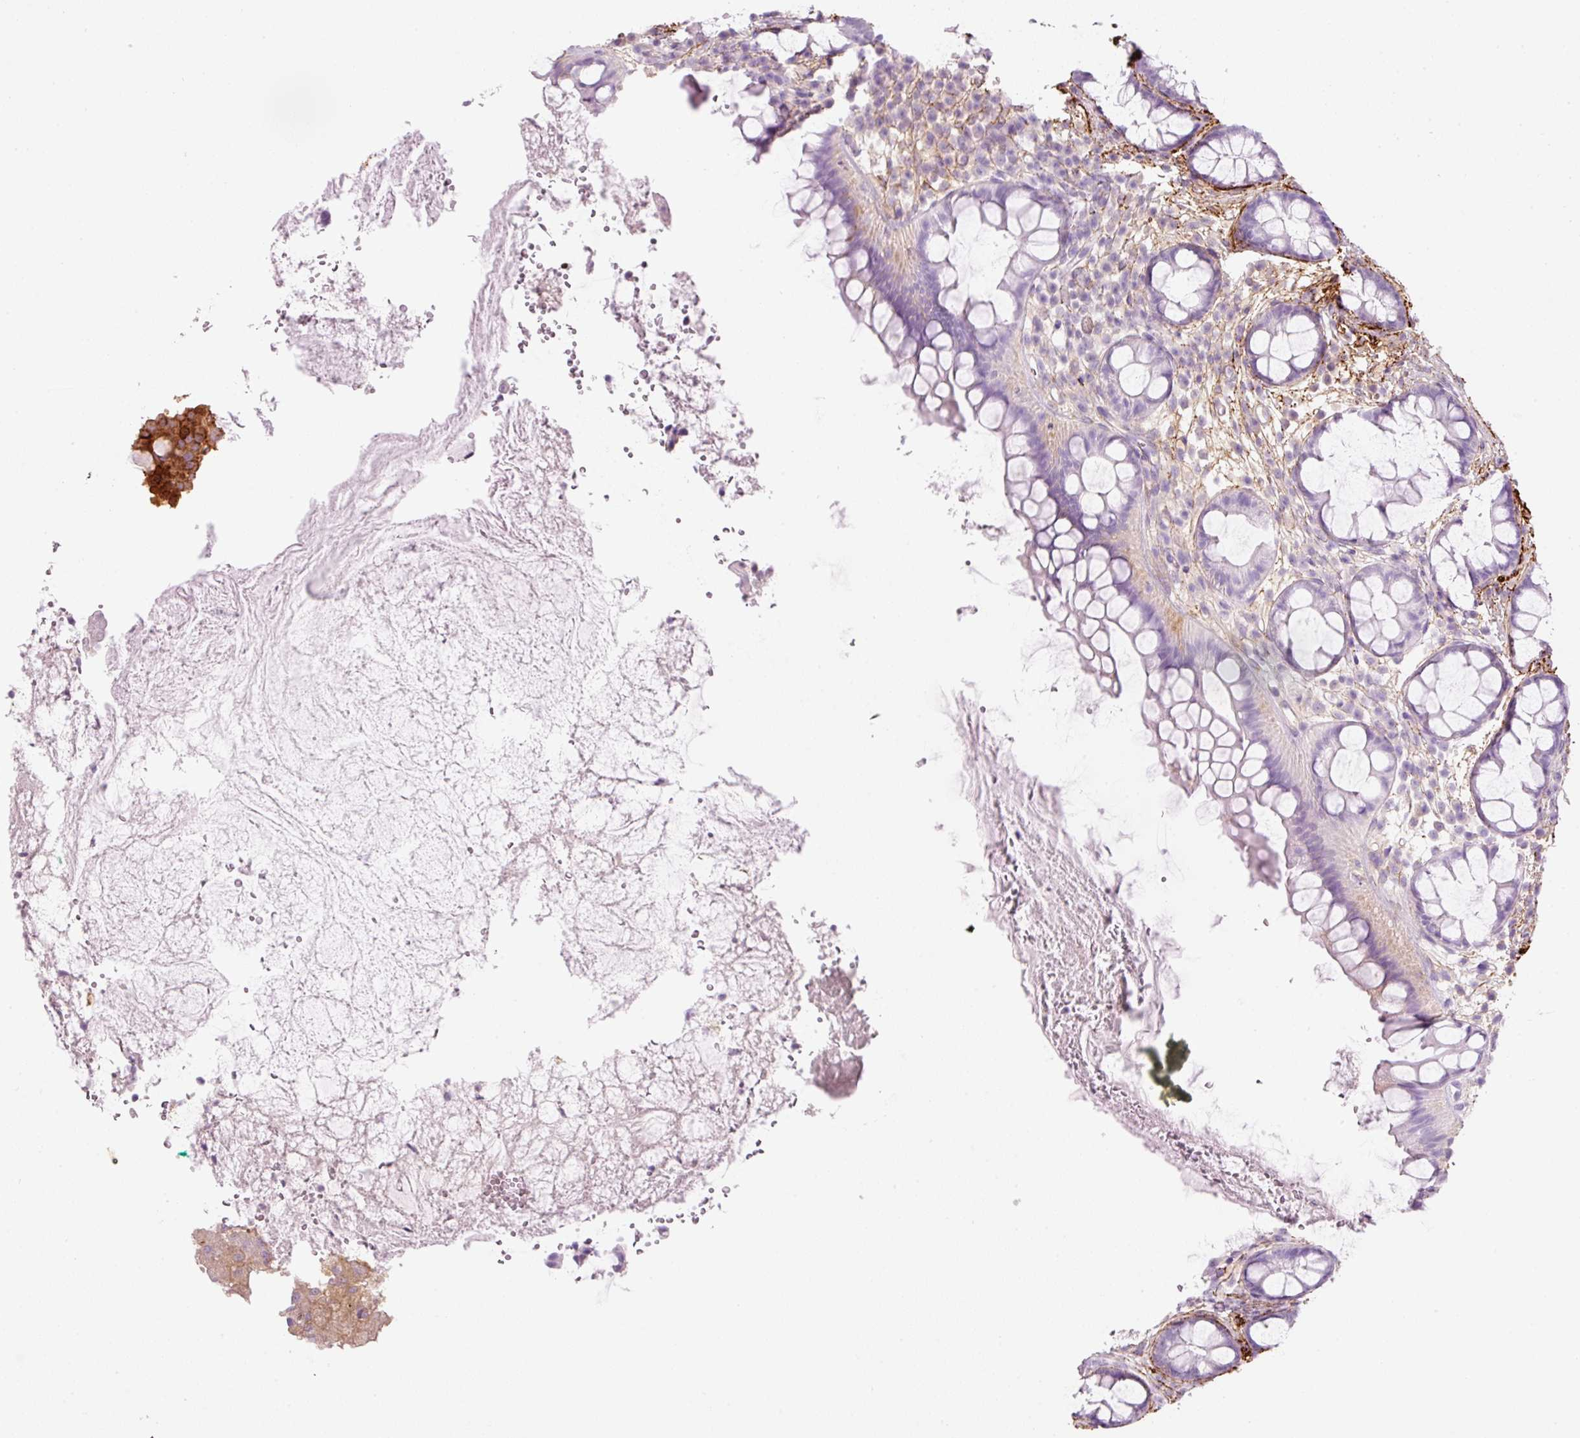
{"staining": {"intensity": "negative", "quantity": "none", "location": "none"}, "tissue": "rectum", "cell_type": "Glandular cells", "image_type": "normal", "snomed": [{"axis": "morphology", "description": "Normal tissue, NOS"}, {"axis": "topography", "description": "Rectum"}, {"axis": "topography", "description": "Peripheral nerve tissue"}], "caption": "An immunohistochemistry (IHC) photomicrograph of benign rectum is shown. There is no staining in glandular cells of rectum.", "gene": "MFAP4", "patient": {"sex": "female", "age": 69}}